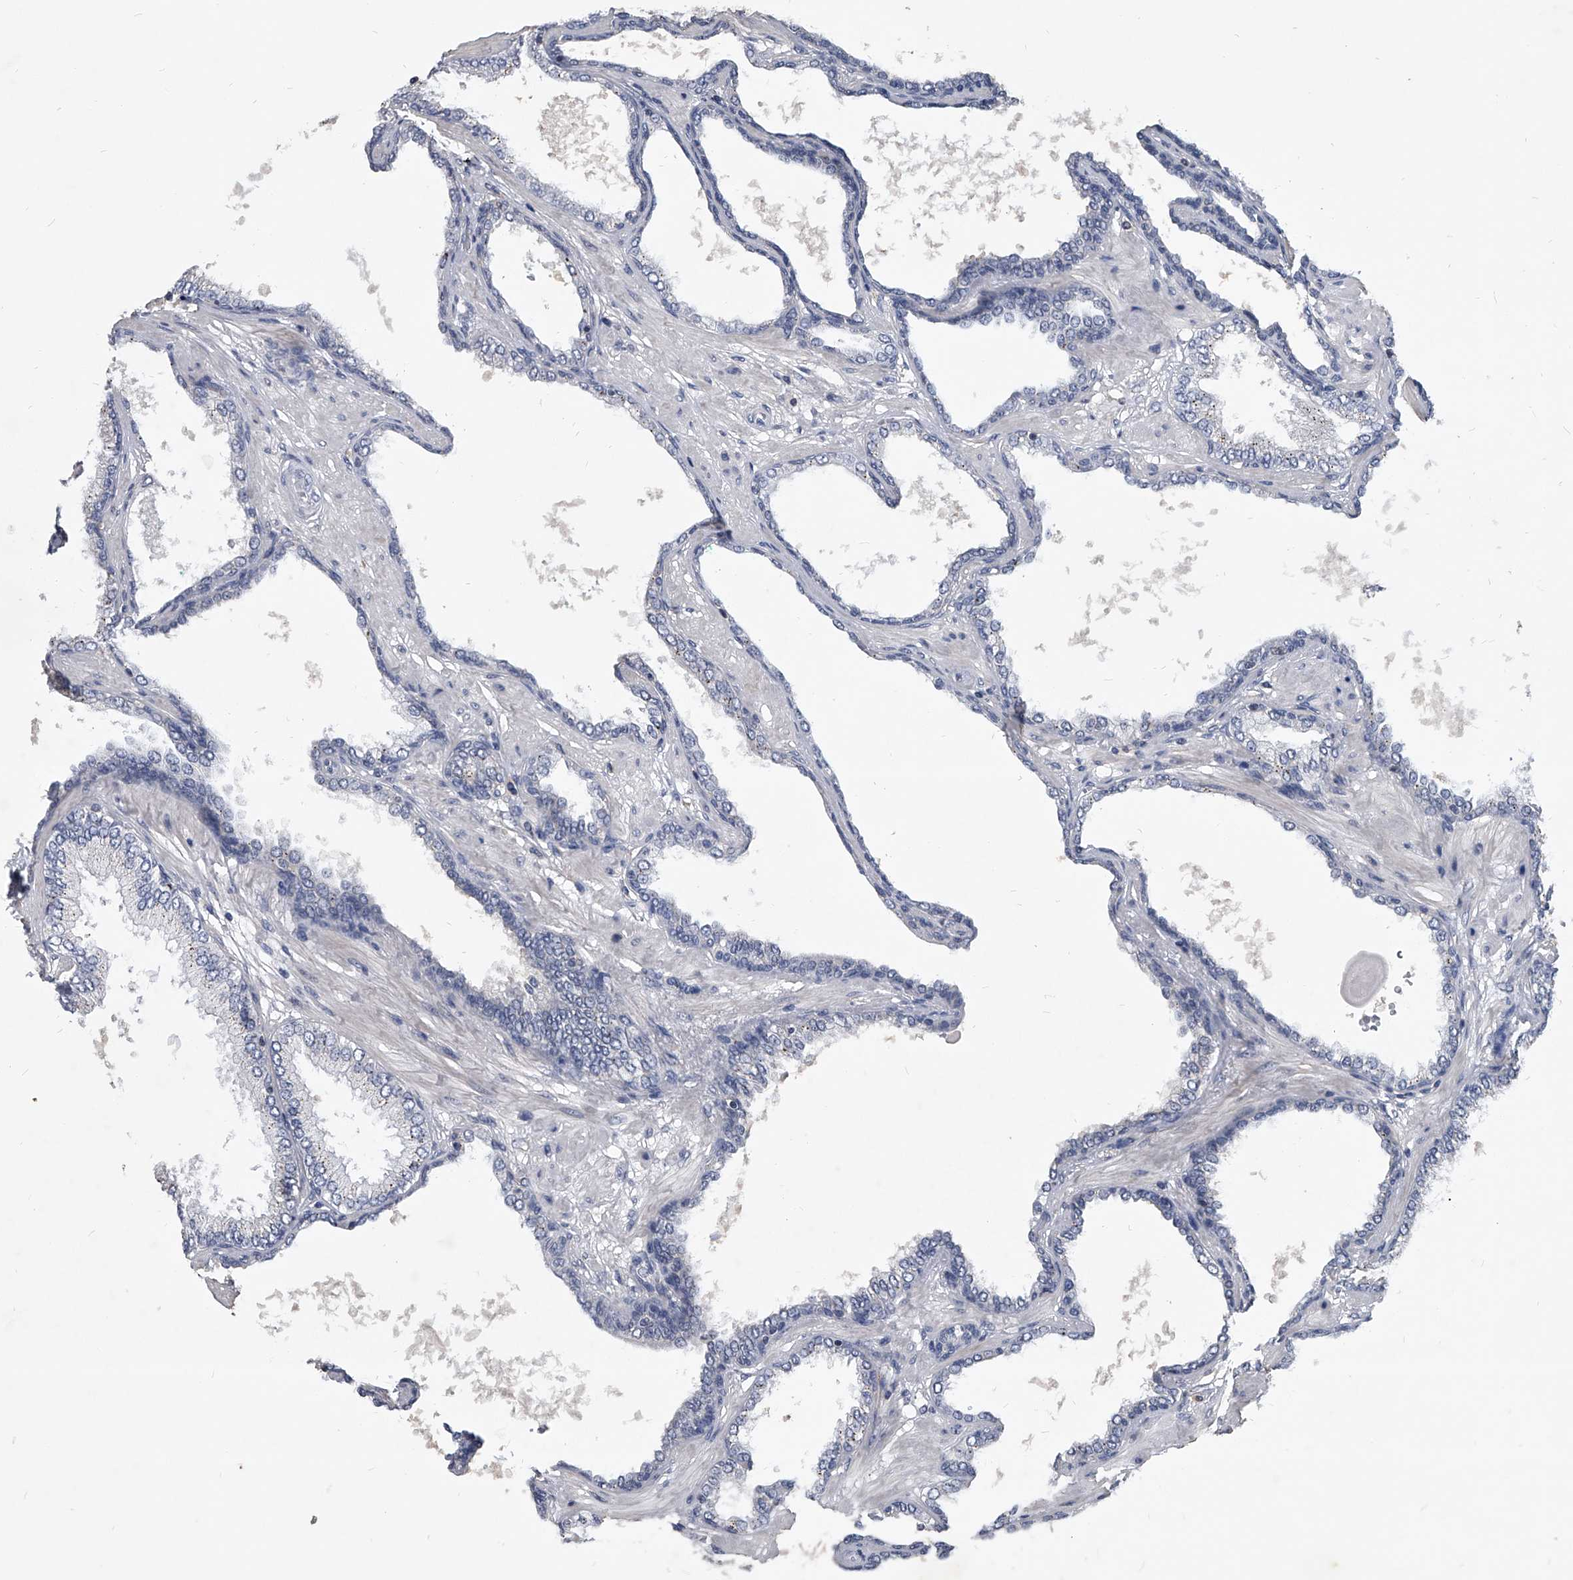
{"staining": {"intensity": "negative", "quantity": "none", "location": "none"}, "tissue": "prostate cancer", "cell_type": "Tumor cells", "image_type": "cancer", "snomed": [{"axis": "morphology", "description": "Adenocarcinoma, Low grade"}, {"axis": "topography", "description": "Prostate"}], "caption": "Immunohistochemical staining of human prostate cancer exhibits no significant staining in tumor cells.", "gene": "MAP4K3", "patient": {"sex": "male", "age": 60}}